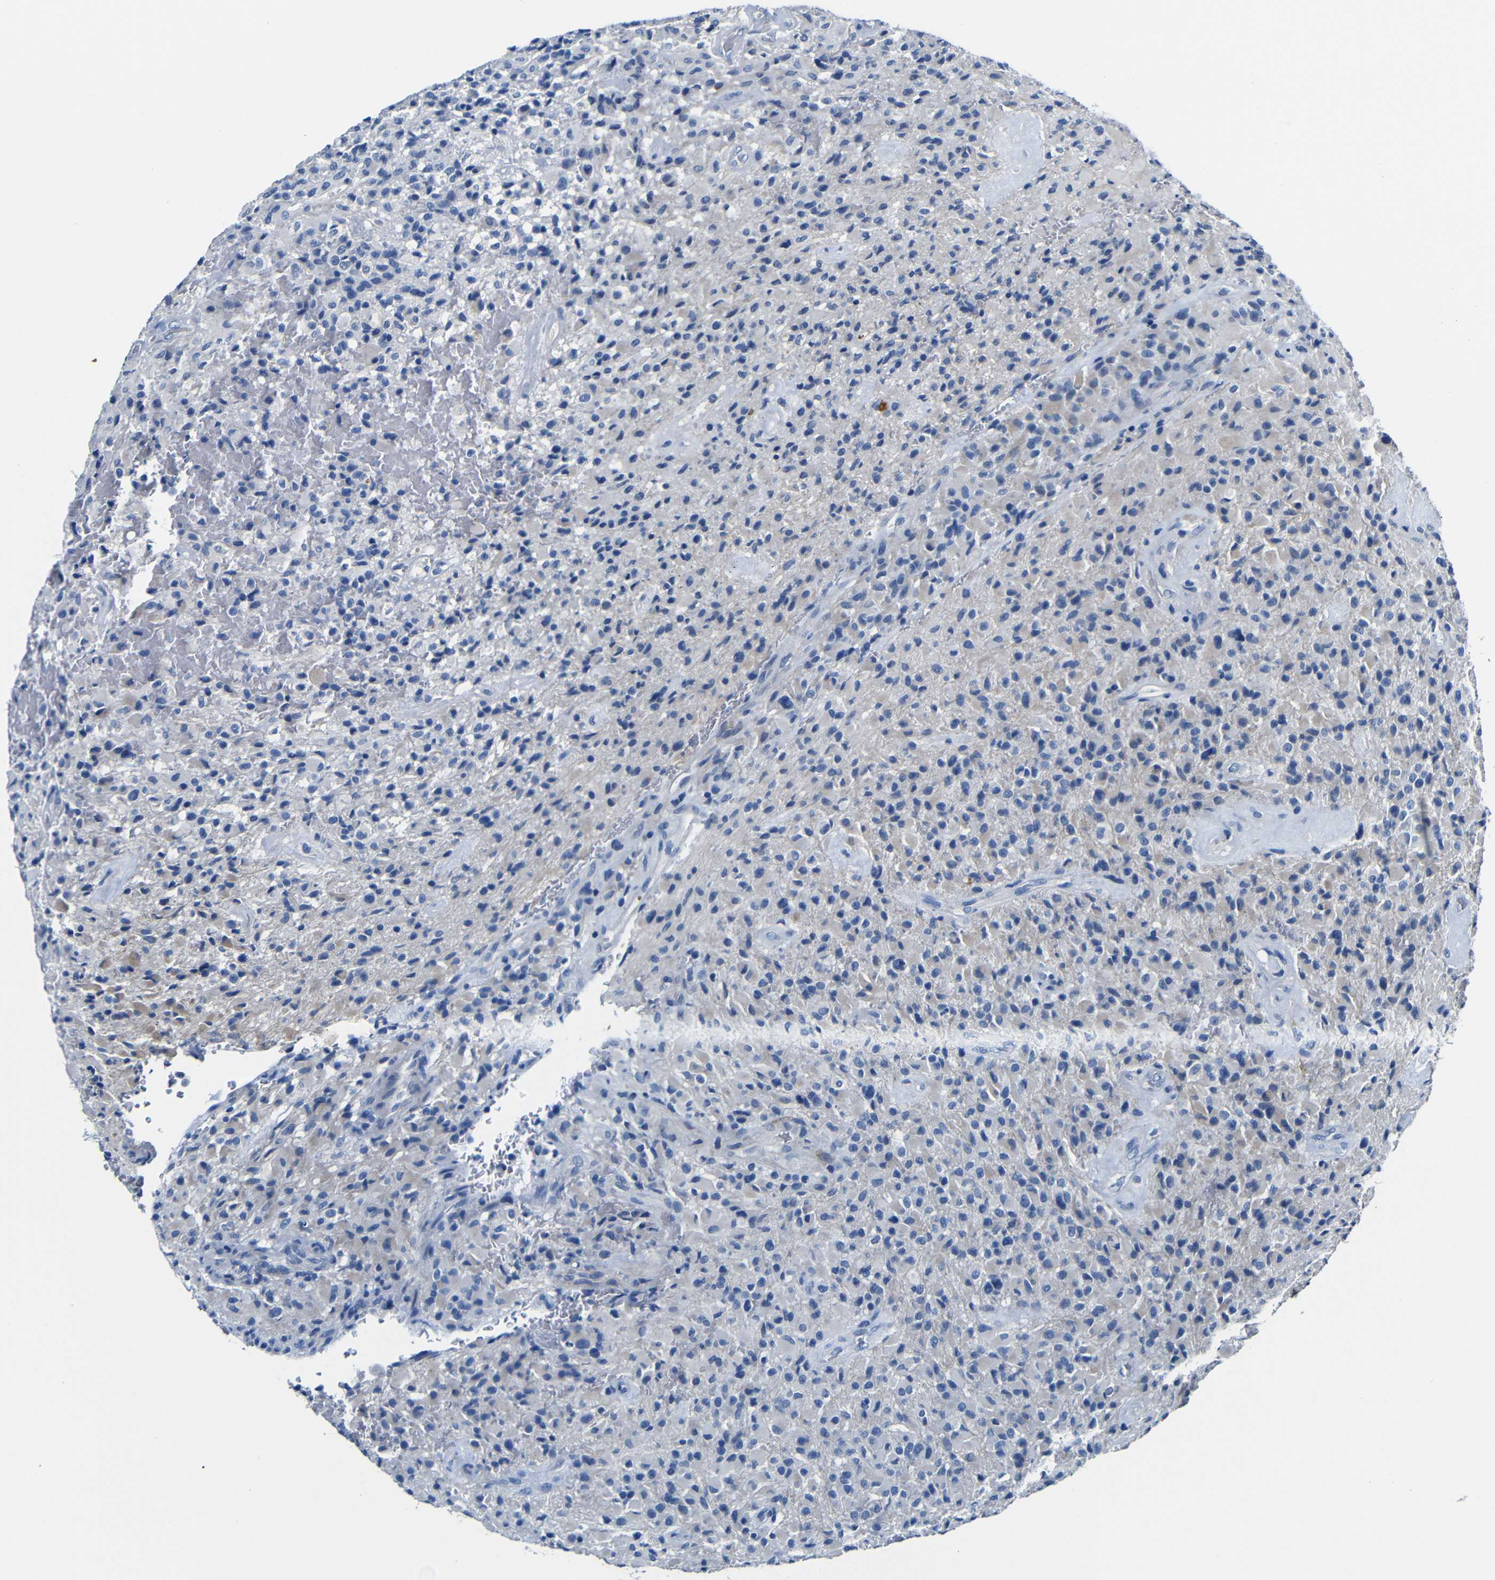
{"staining": {"intensity": "negative", "quantity": "none", "location": "none"}, "tissue": "glioma", "cell_type": "Tumor cells", "image_type": "cancer", "snomed": [{"axis": "morphology", "description": "Glioma, malignant, High grade"}, {"axis": "topography", "description": "Brain"}], "caption": "IHC micrograph of human glioma stained for a protein (brown), which demonstrates no staining in tumor cells.", "gene": "TNFAIP1", "patient": {"sex": "male", "age": 71}}